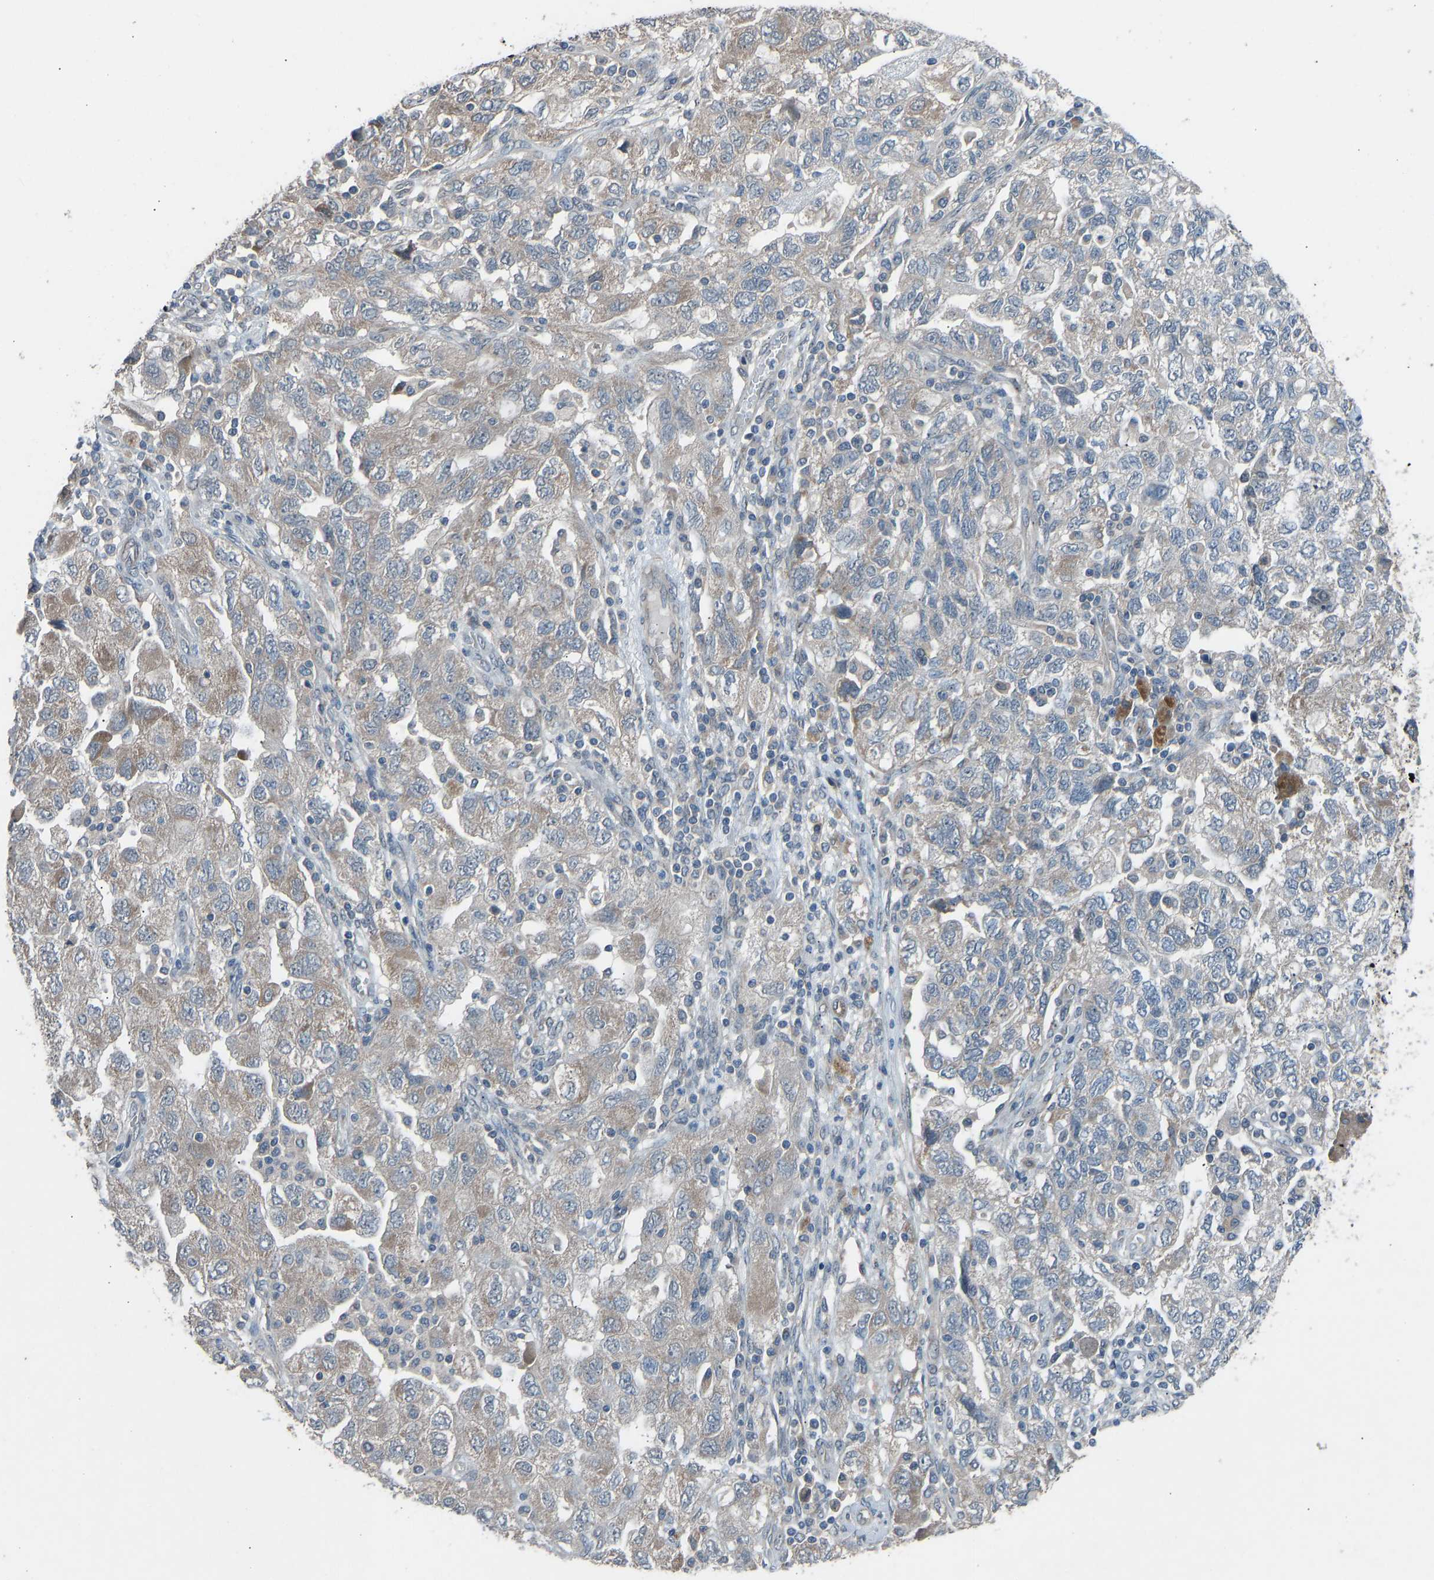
{"staining": {"intensity": "weak", "quantity": ">75%", "location": "cytoplasmic/membranous"}, "tissue": "ovarian cancer", "cell_type": "Tumor cells", "image_type": "cancer", "snomed": [{"axis": "morphology", "description": "Carcinoma, NOS"}, {"axis": "morphology", "description": "Cystadenocarcinoma, serous, NOS"}, {"axis": "topography", "description": "Ovary"}], "caption": "This is a histology image of IHC staining of ovarian cancer, which shows weak staining in the cytoplasmic/membranous of tumor cells.", "gene": "SLC43A1", "patient": {"sex": "female", "age": 69}}